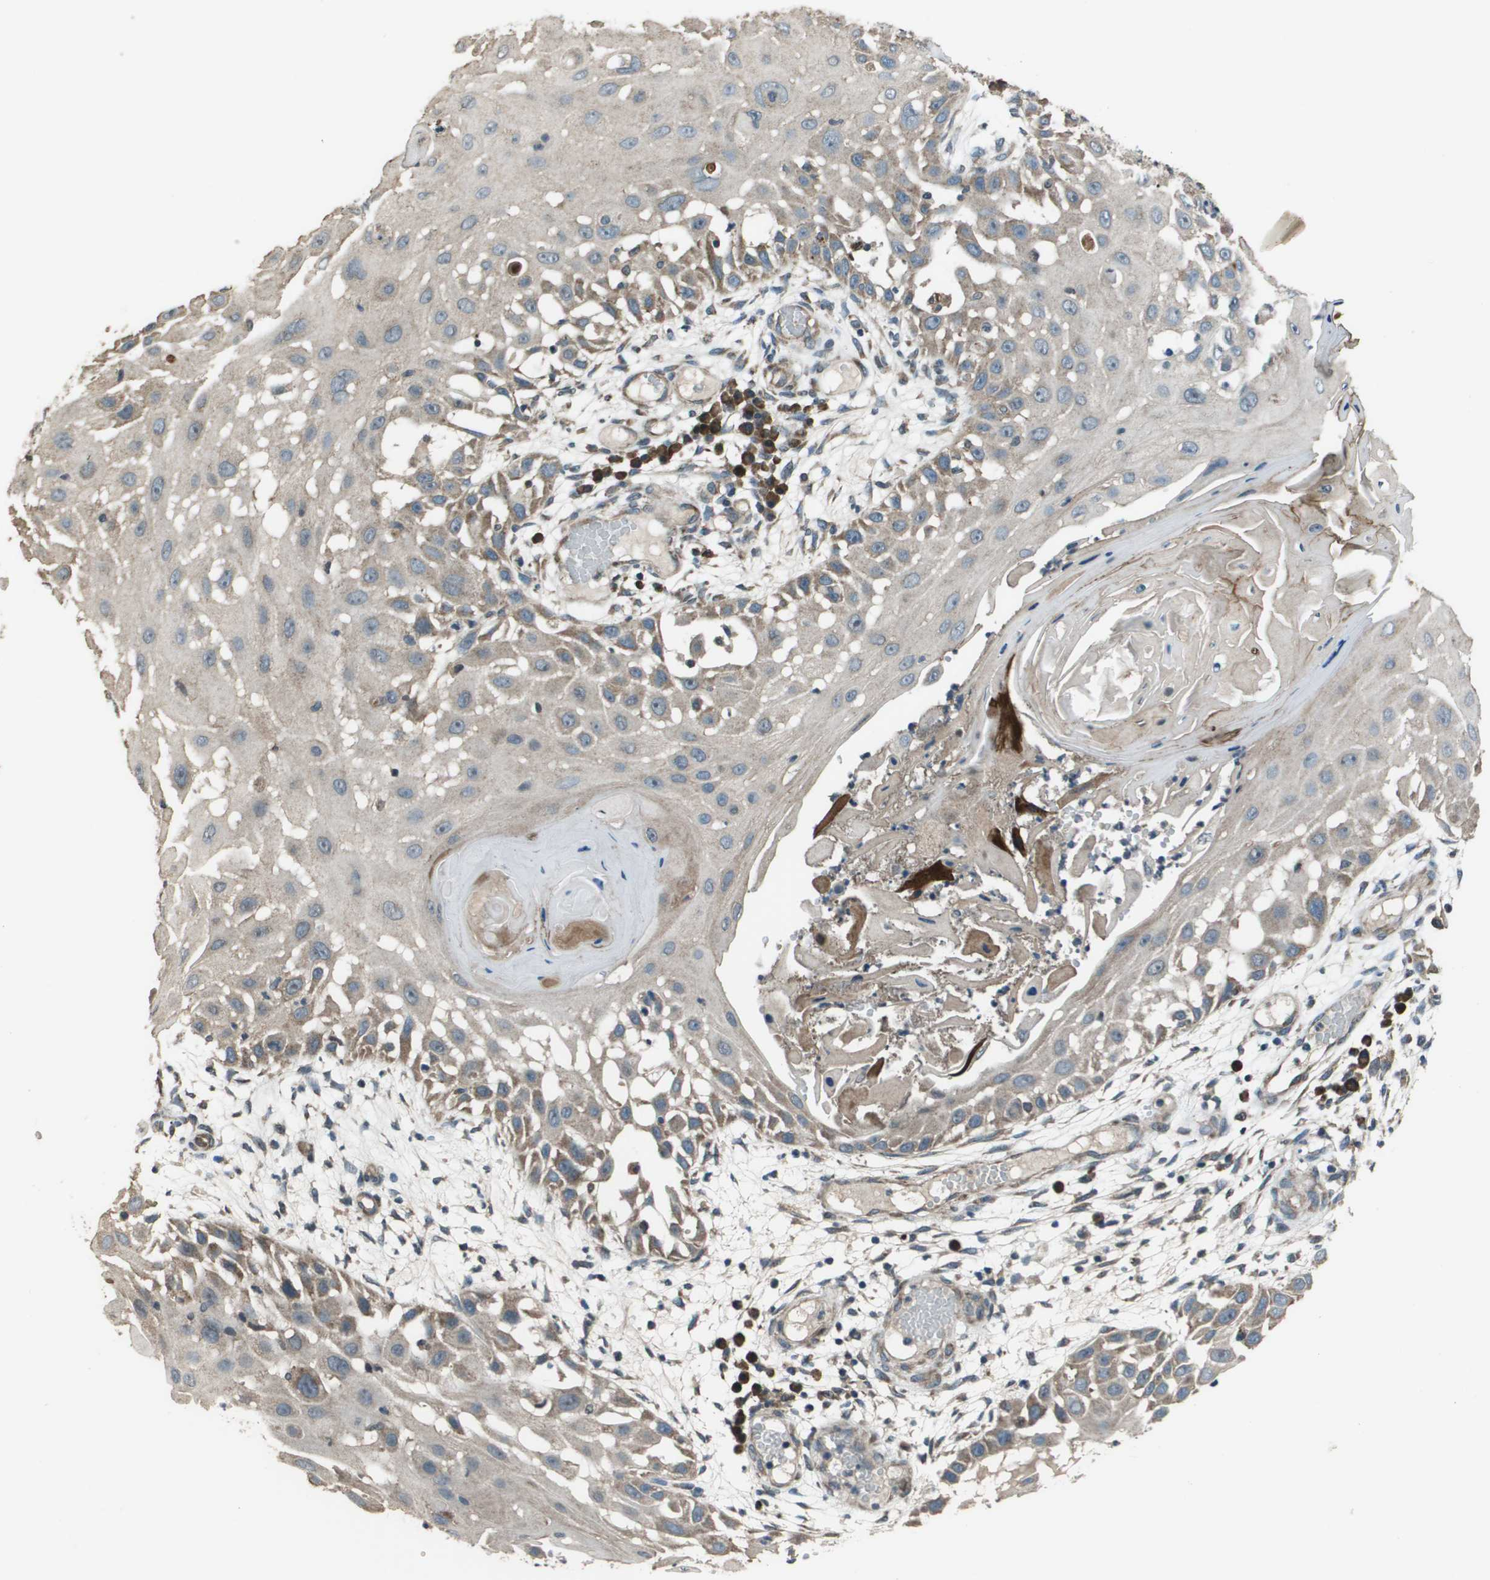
{"staining": {"intensity": "weak", "quantity": "<25%", "location": "cytoplasmic/membranous"}, "tissue": "skin cancer", "cell_type": "Tumor cells", "image_type": "cancer", "snomed": [{"axis": "morphology", "description": "Squamous cell carcinoma, NOS"}, {"axis": "topography", "description": "Skin"}], "caption": "A high-resolution histopathology image shows IHC staining of squamous cell carcinoma (skin), which exhibits no significant positivity in tumor cells. (DAB (3,3'-diaminobenzidine) immunohistochemistry visualized using brightfield microscopy, high magnification).", "gene": "GOSR2", "patient": {"sex": "female", "age": 44}}